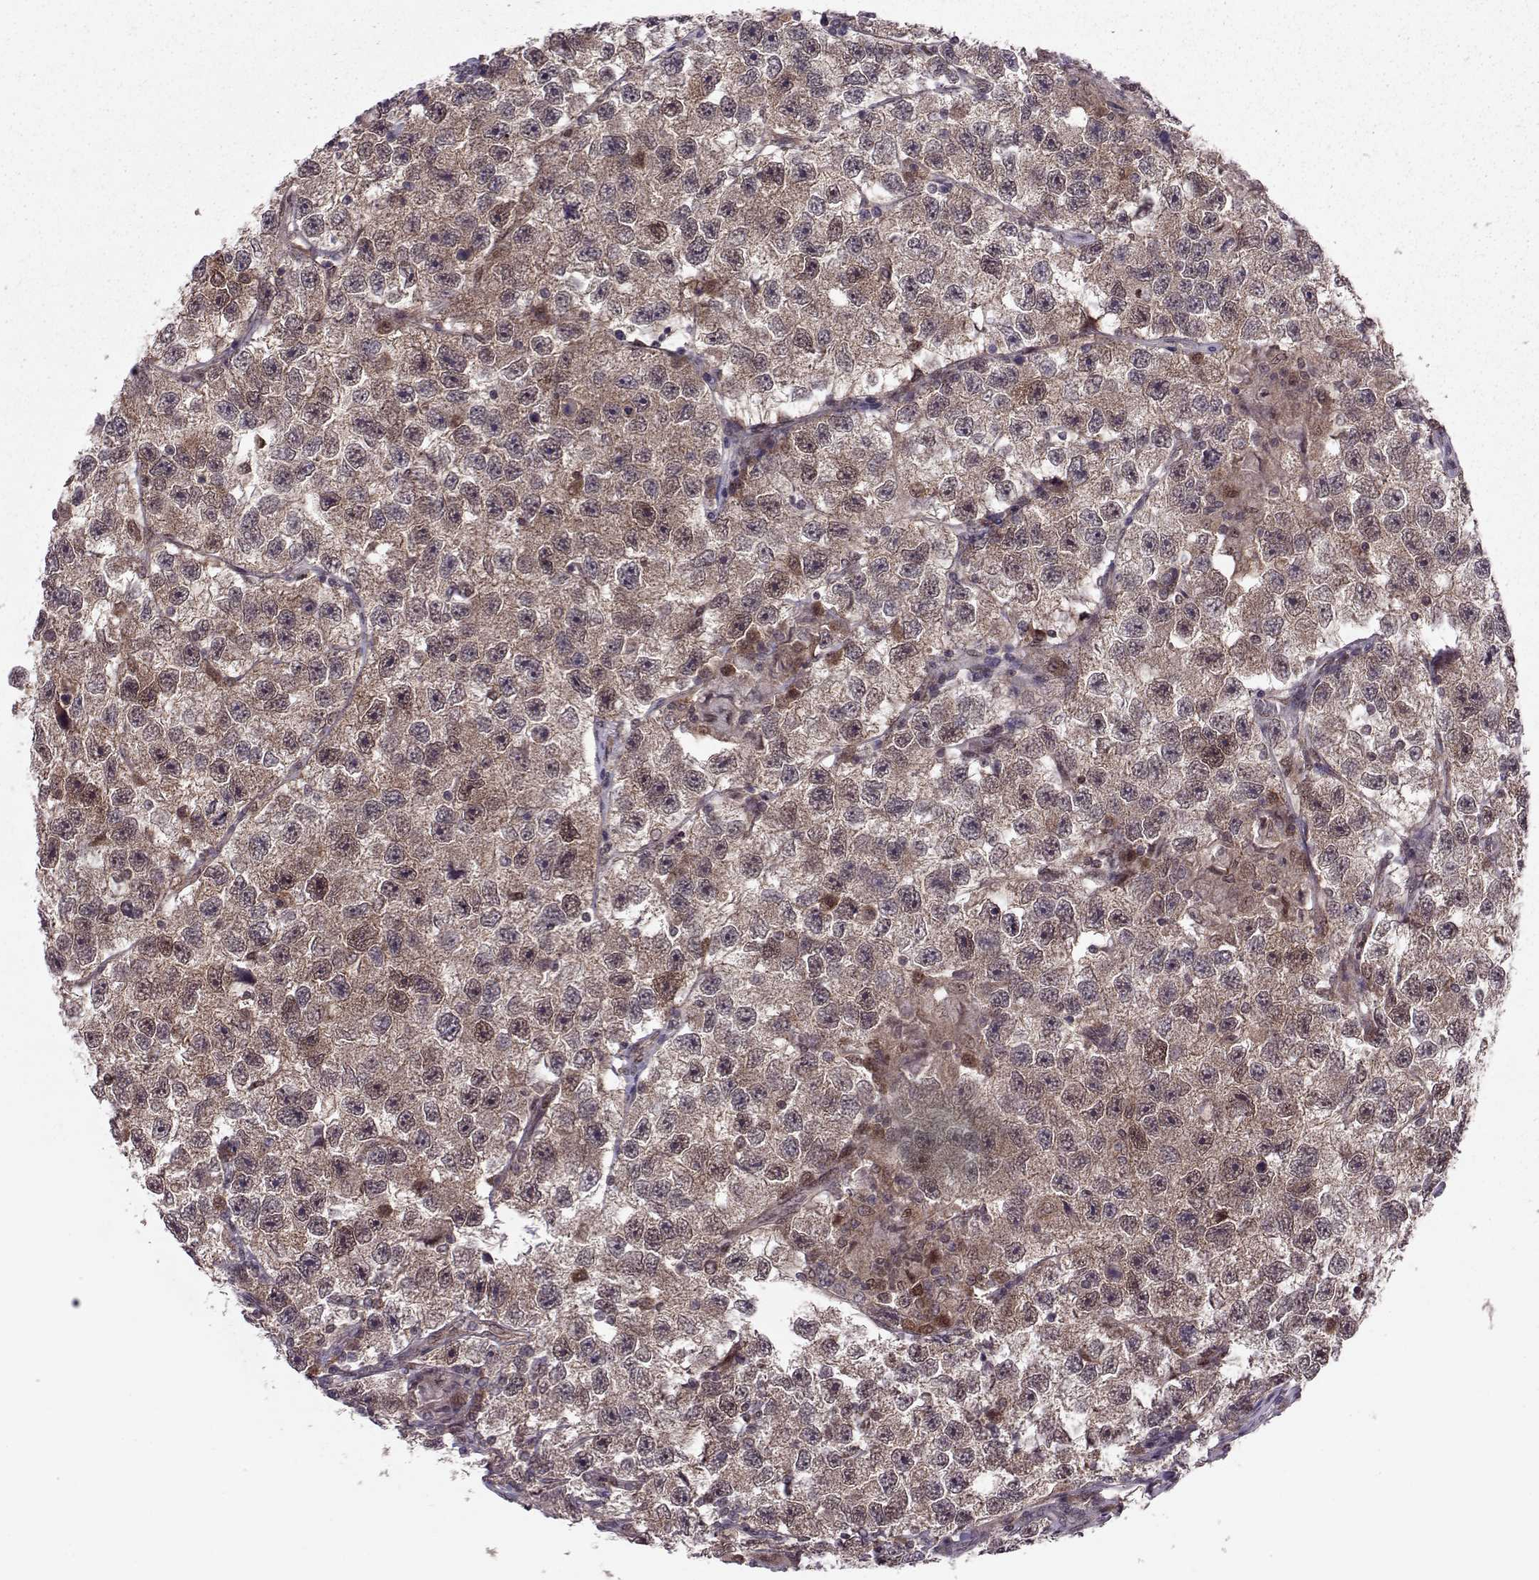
{"staining": {"intensity": "weak", "quantity": ">75%", "location": "cytoplasmic/membranous,nuclear"}, "tissue": "testis cancer", "cell_type": "Tumor cells", "image_type": "cancer", "snomed": [{"axis": "morphology", "description": "Seminoma, NOS"}, {"axis": "topography", "description": "Testis"}], "caption": "An immunohistochemistry (IHC) image of neoplastic tissue is shown. Protein staining in brown labels weak cytoplasmic/membranous and nuclear positivity in testis seminoma within tumor cells.", "gene": "CDK4", "patient": {"sex": "male", "age": 26}}